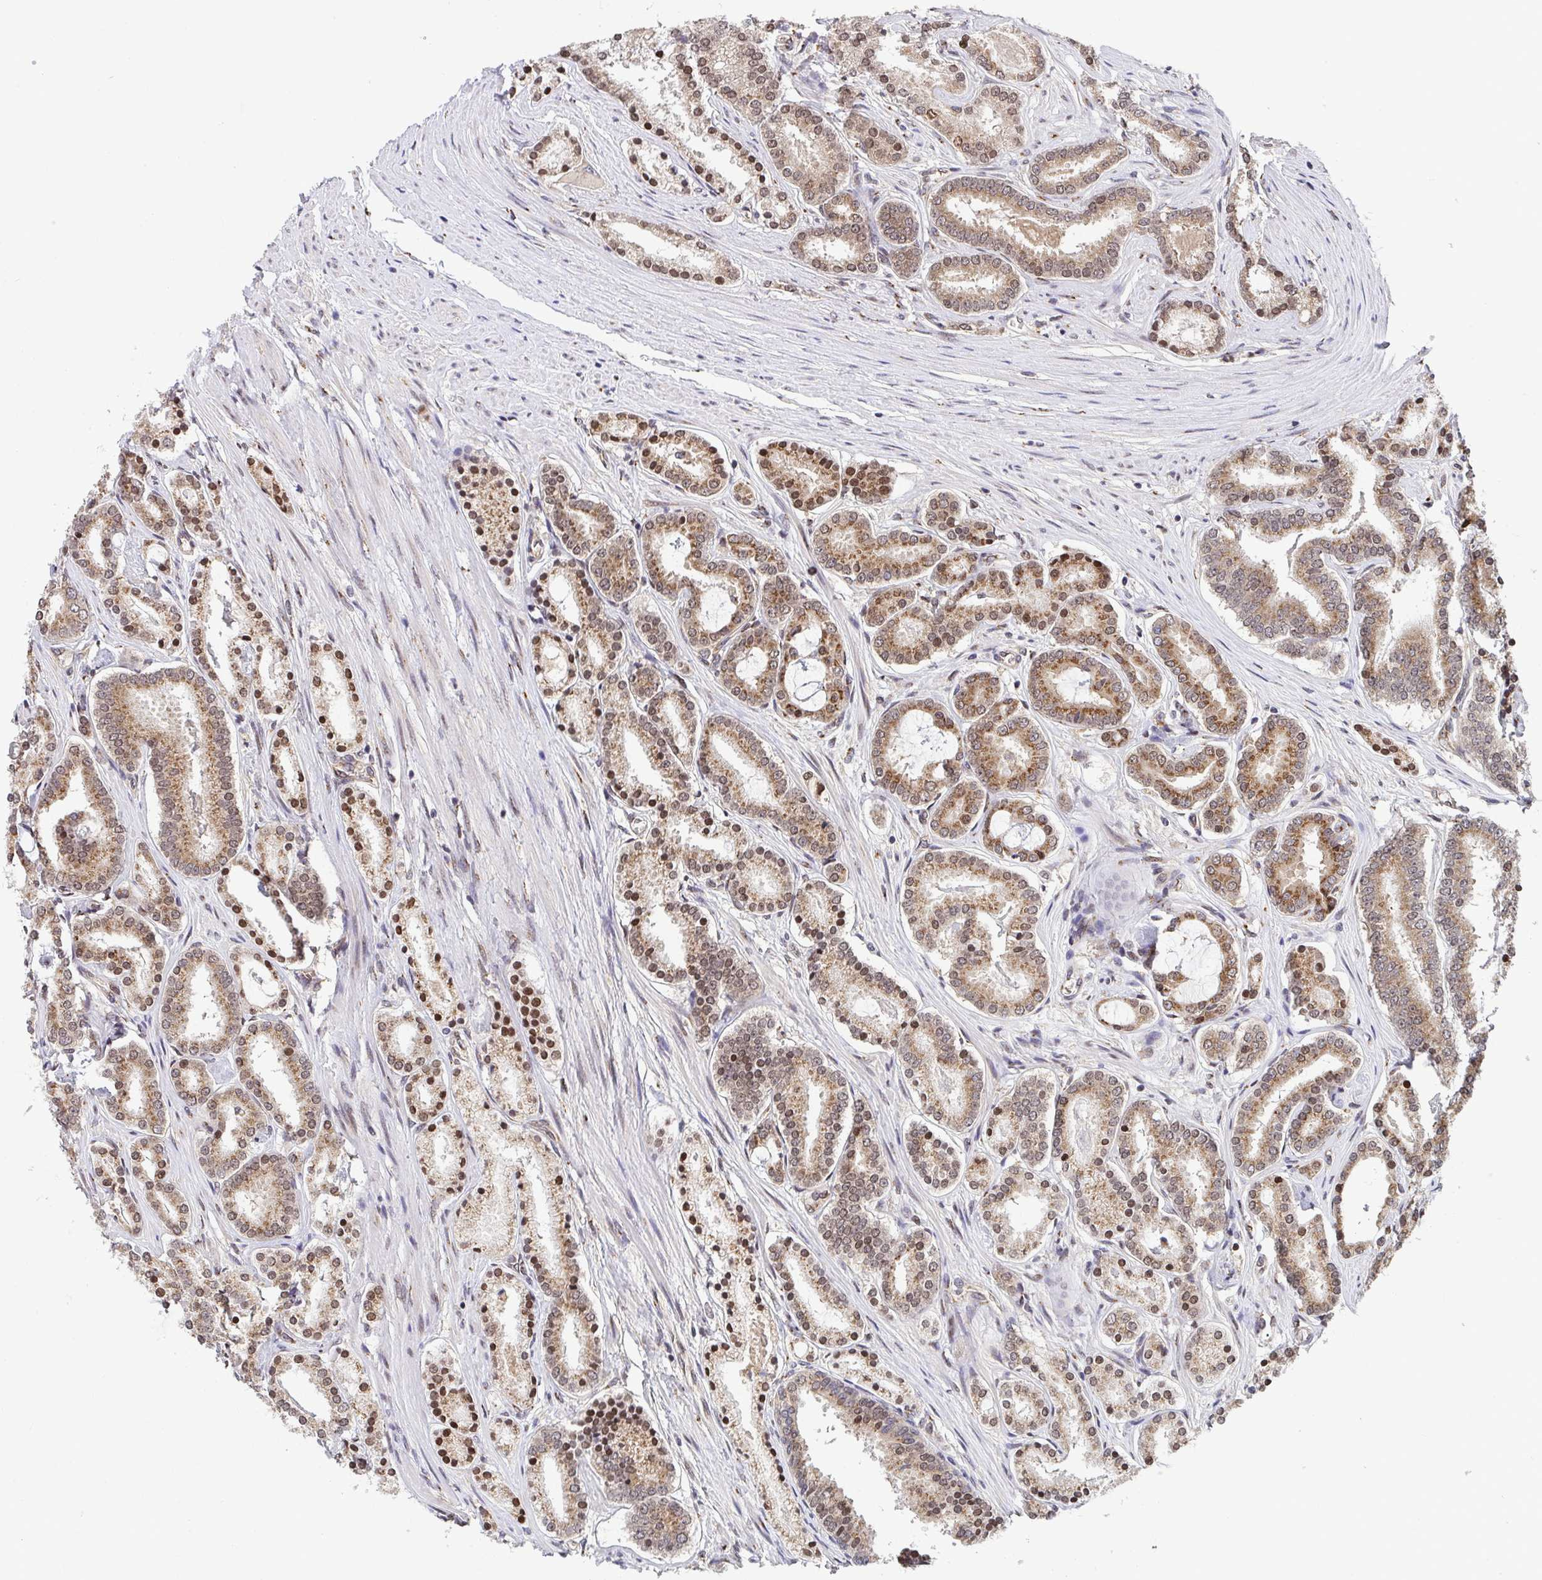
{"staining": {"intensity": "moderate", "quantity": ">75%", "location": "cytoplasmic/membranous,nuclear"}, "tissue": "prostate cancer", "cell_type": "Tumor cells", "image_type": "cancer", "snomed": [{"axis": "morphology", "description": "Adenocarcinoma, High grade"}, {"axis": "topography", "description": "Prostate"}], "caption": "Prostate cancer stained with DAB immunohistochemistry (IHC) shows medium levels of moderate cytoplasmic/membranous and nuclear positivity in about >75% of tumor cells. Ihc stains the protein in brown and the nuclei are stained blue.", "gene": "ATP5MJ", "patient": {"sex": "male", "age": 63}}